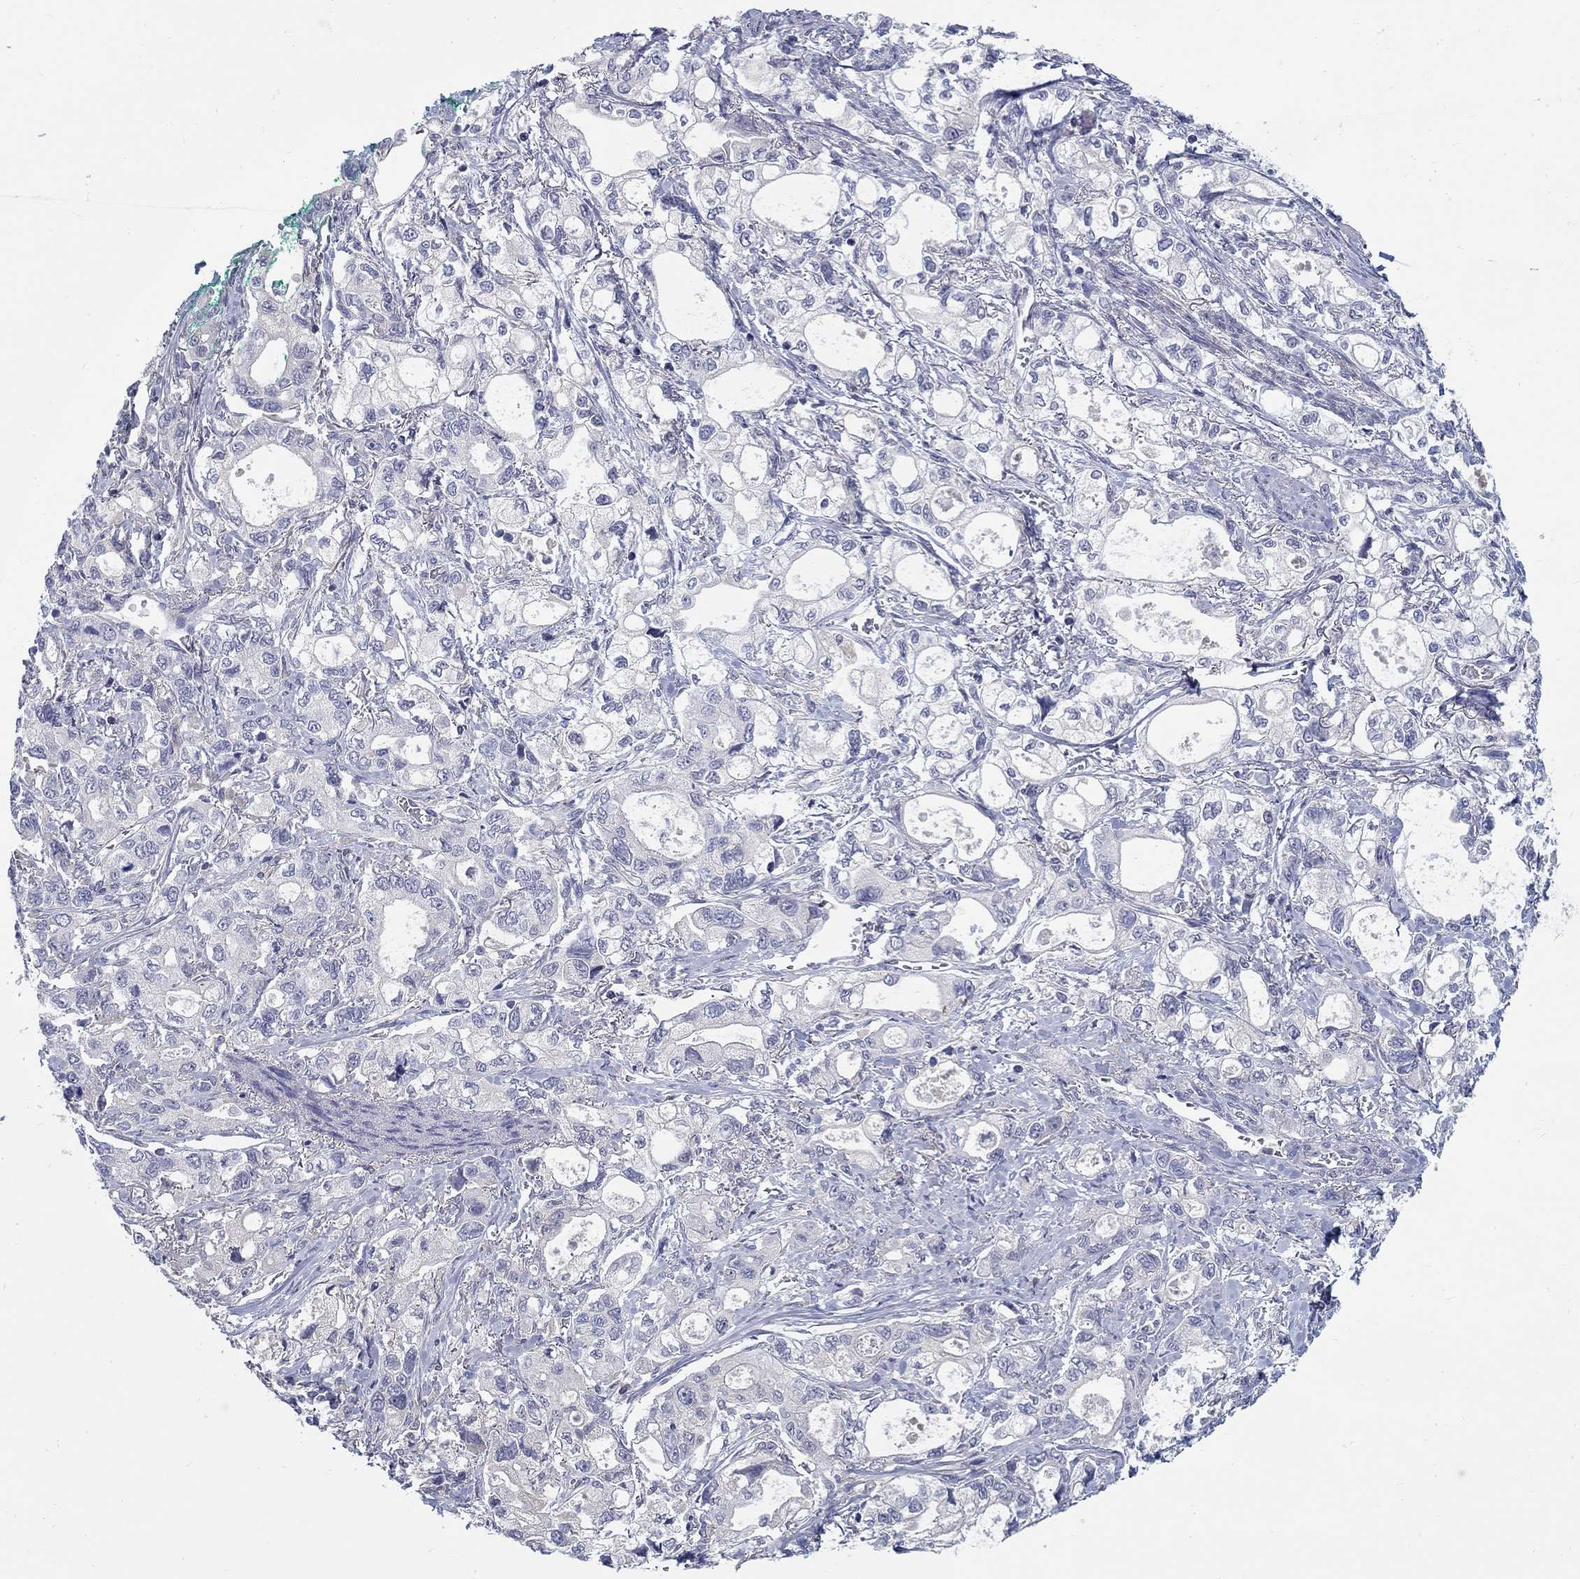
{"staining": {"intensity": "negative", "quantity": "none", "location": "none"}, "tissue": "stomach cancer", "cell_type": "Tumor cells", "image_type": "cancer", "snomed": [{"axis": "morphology", "description": "Adenocarcinoma, NOS"}, {"axis": "topography", "description": "Stomach"}], "caption": "Human stomach adenocarcinoma stained for a protein using immunohistochemistry (IHC) reveals no staining in tumor cells.", "gene": "ABCA4", "patient": {"sex": "male", "age": 63}}